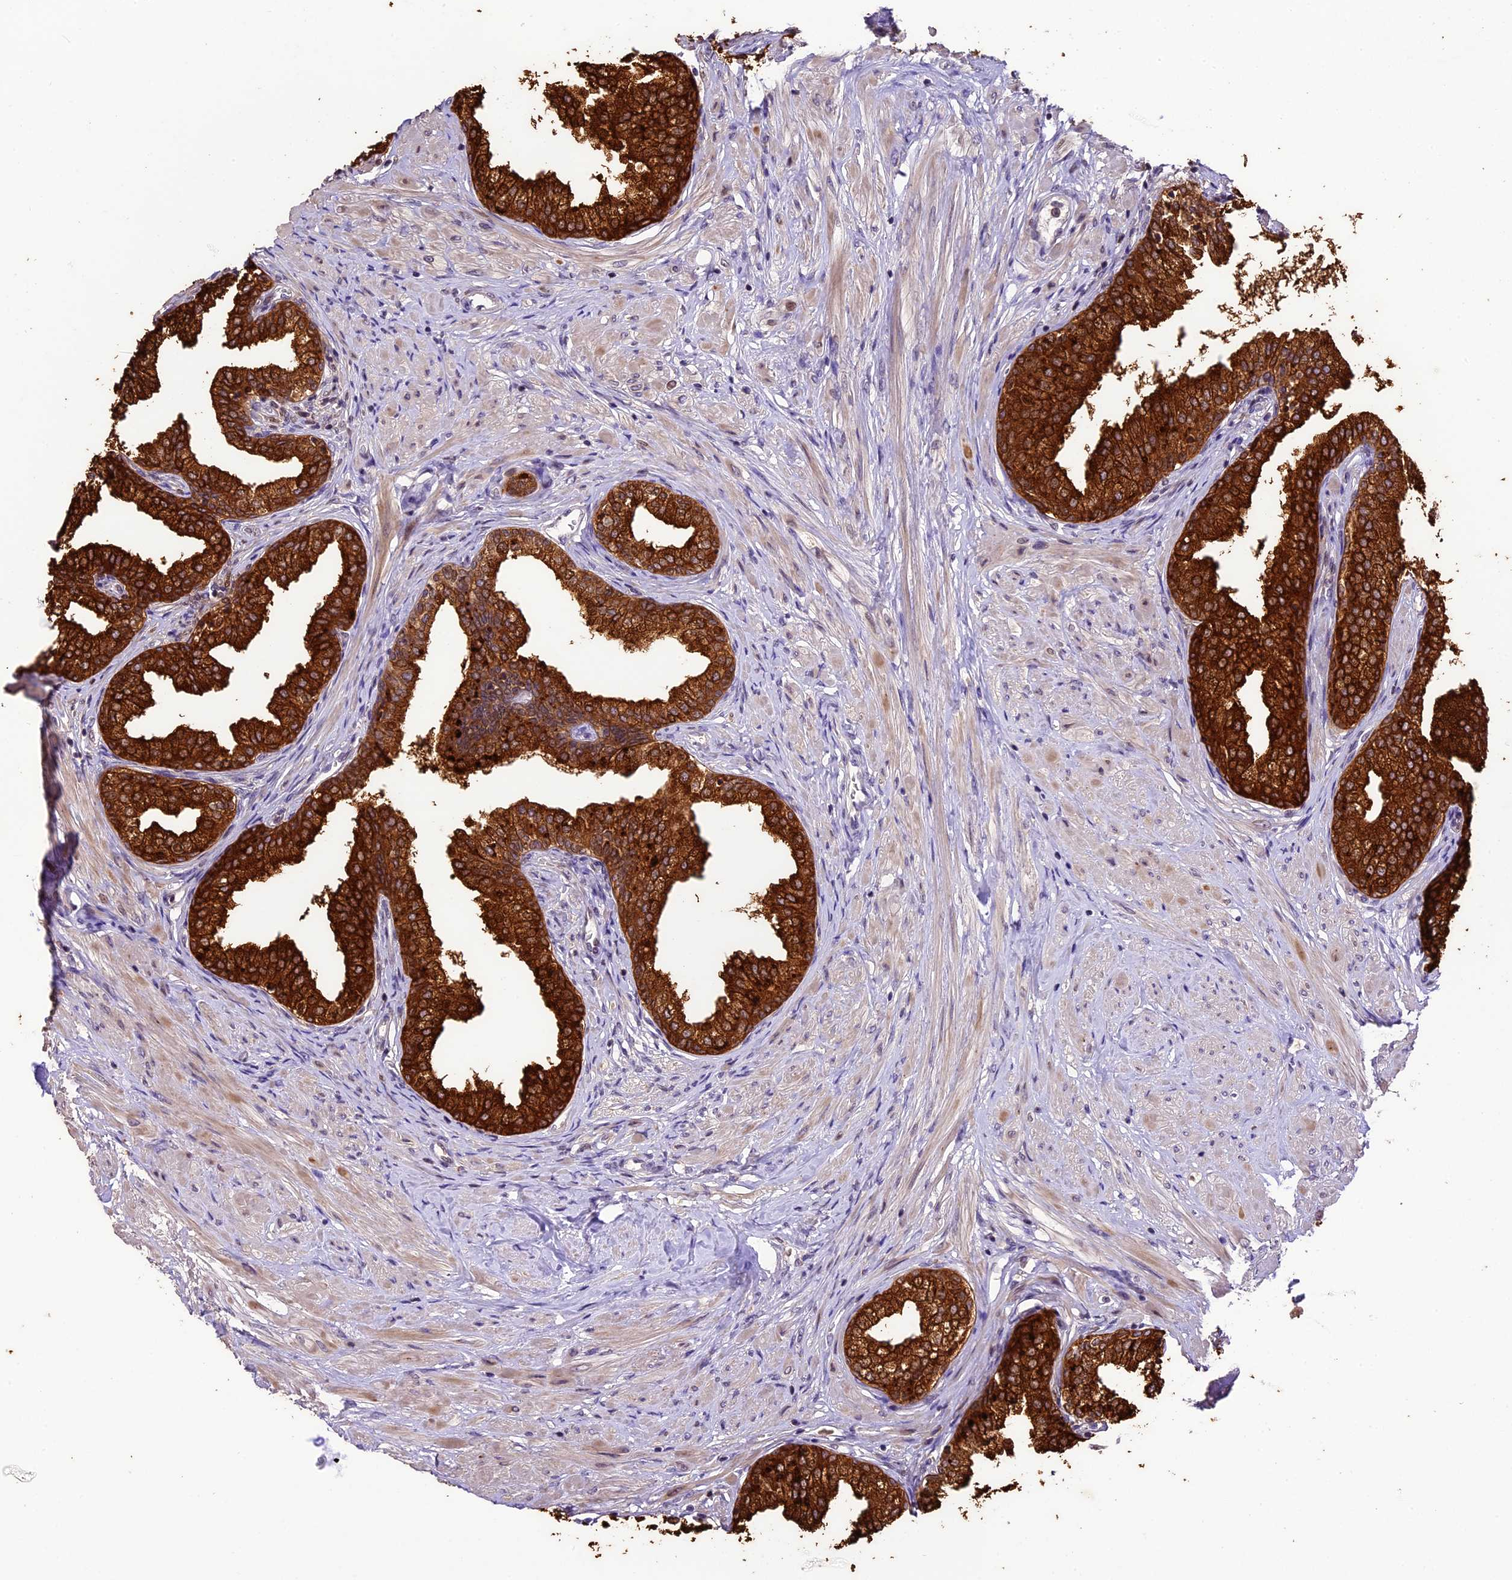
{"staining": {"intensity": "strong", "quantity": ">75%", "location": "cytoplasmic/membranous"}, "tissue": "prostate", "cell_type": "Glandular cells", "image_type": "normal", "snomed": [{"axis": "morphology", "description": "Normal tissue, NOS"}, {"axis": "morphology", "description": "Urothelial carcinoma, Low grade"}, {"axis": "topography", "description": "Urinary bladder"}, {"axis": "topography", "description": "Prostate"}], "caption": "Immunohistochemical staining of normal prostate exhibits >75% levels of strong cytoplasmic/membranous protein staining in approximately >75% of glandular cells. (brown staining indicates protein expression, while blue staining denotes nuclei).", "gene": "DGKH", "patient": {"sex": "male", "age": 60}}